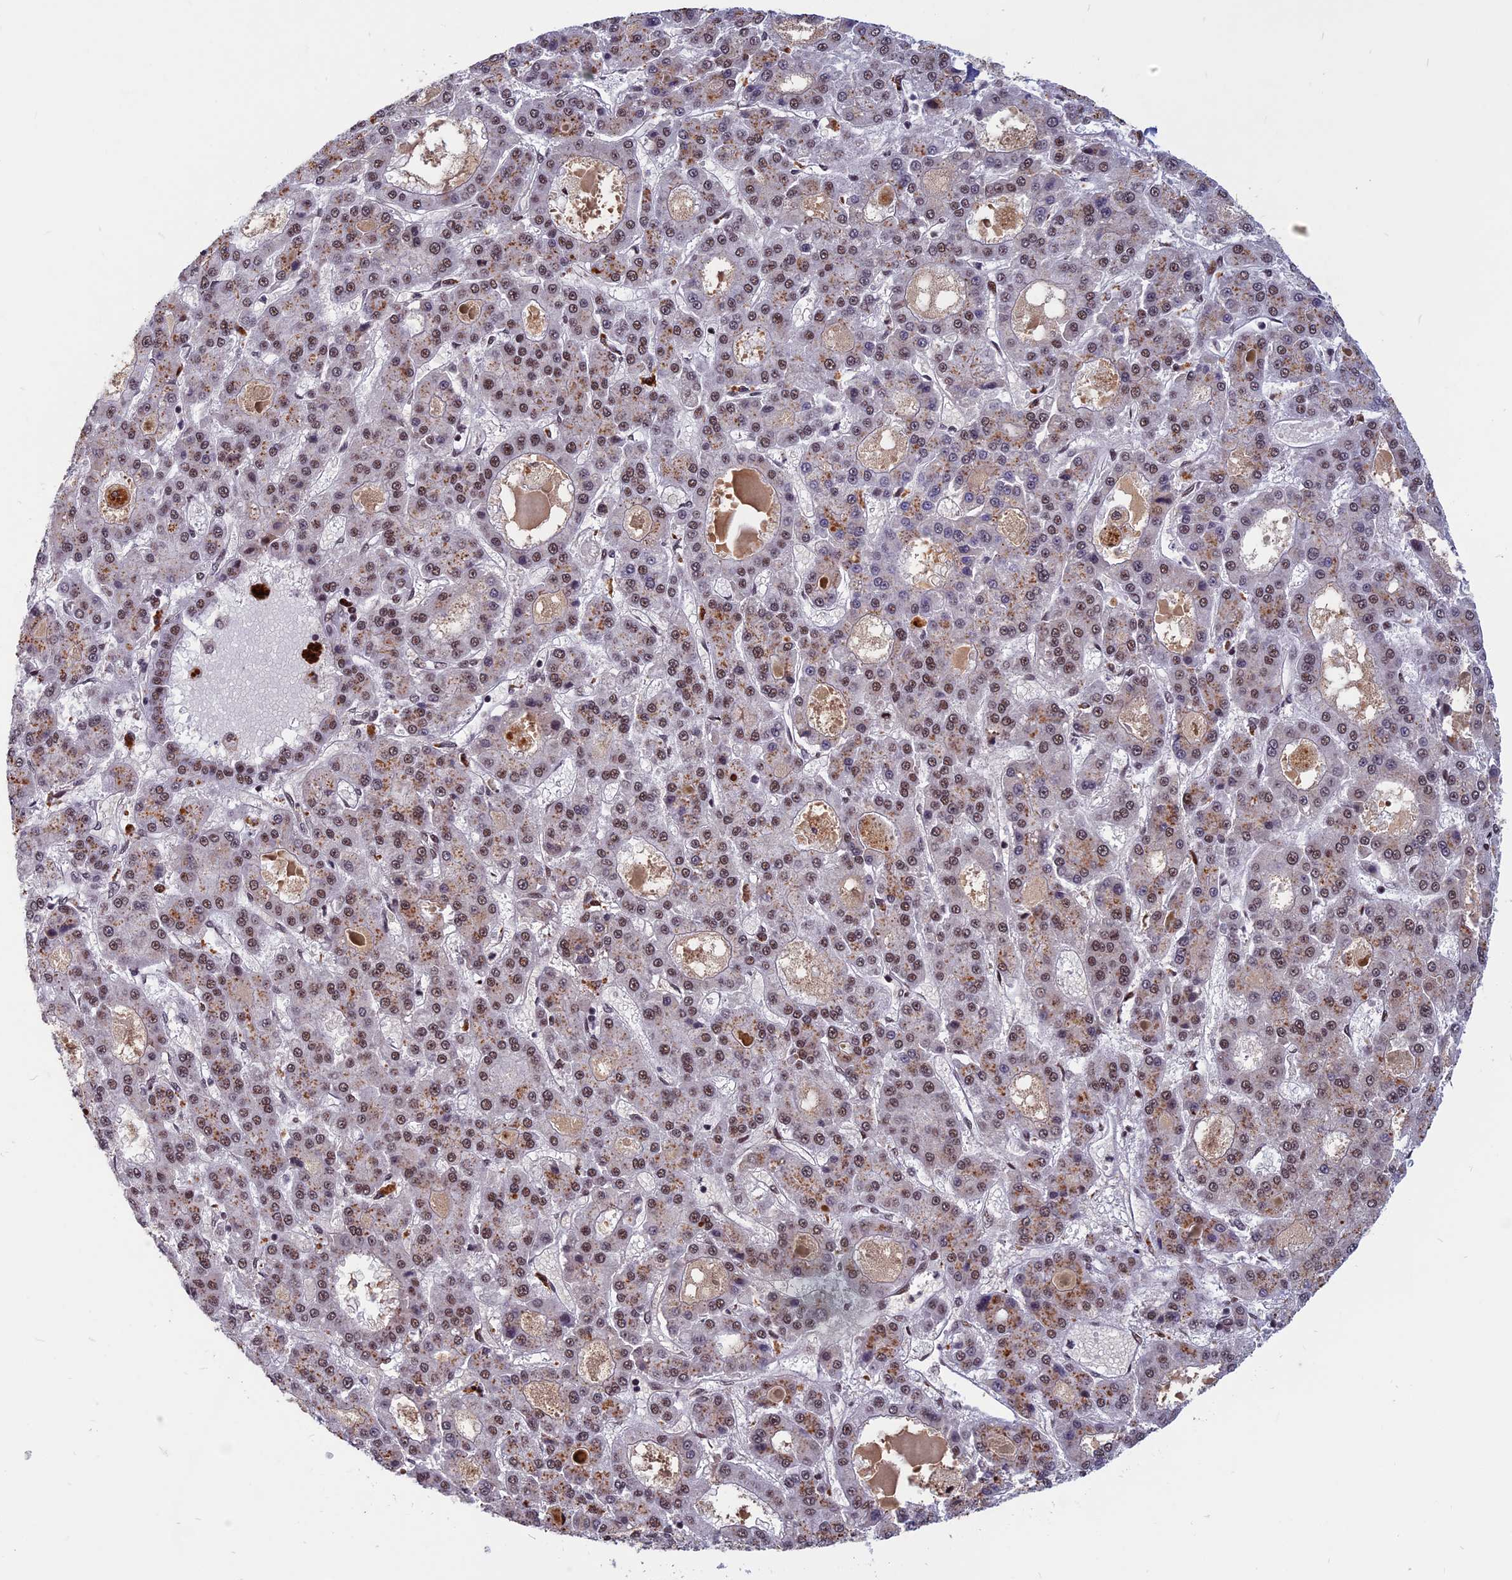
{"staining": {"intensity": "moderate", "quantity": "25%-75%", "location": "nuclear"}, "tissue": "liver cancer", "cell_type": "Tumor cells", "image_type": "cancer", "snomed": [{"axis": "morphology", "description": "Carcinoma, Hepatocellular, NOS"}, {"axis": "topography", "description": "Liver"}], "caption": "This micrograph displays immunohistochemistry (IHC) staining of liver cancer, with medium moderate nuclear staining in approximately 25%-75% of tumor cells.", "gene": "CDC7", "patient": {"sex": "male", "age": 70}}